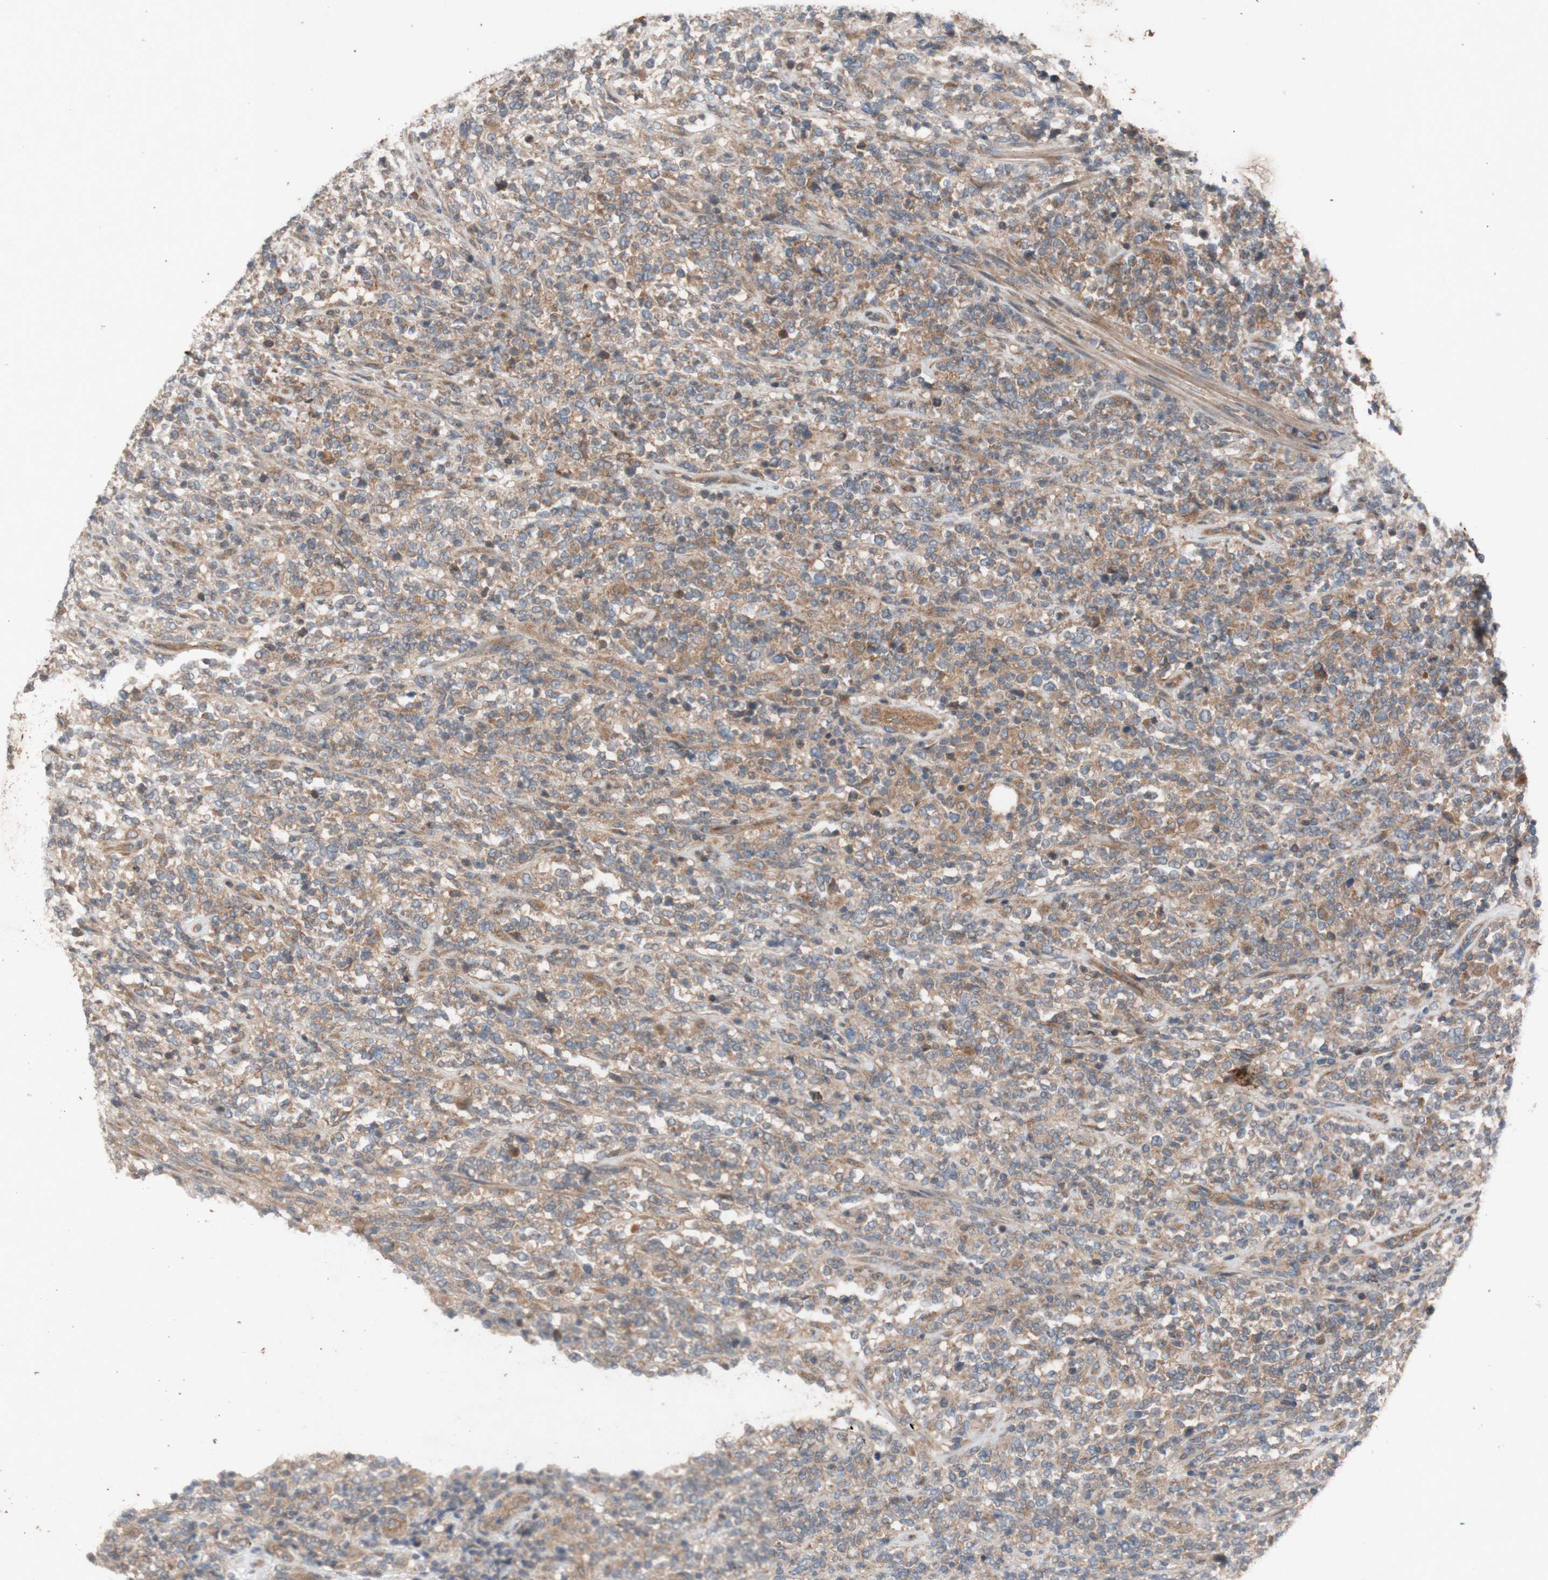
{"staining": {"intensity": "moderate", "quantity": ">75%", "location": "cytoplasmic/membranous"}, "tissue": "lymphoma", "cell_type": "Tumor cells", "image_type": "cancer", "snomed": [{"axis": "morphology", "description": "Malignant lymphoma, non-Hodgkin's type, High grade"}, {"axis": "topography", "description": "Soft tissue"}], "caption": "Protein staining exhibits moderate cytoplasmic/membranous expression in approximately >75% of tumor cells in lymphoma.", "gene": "TST", "patient": {"sex": "male", "age": 18}}